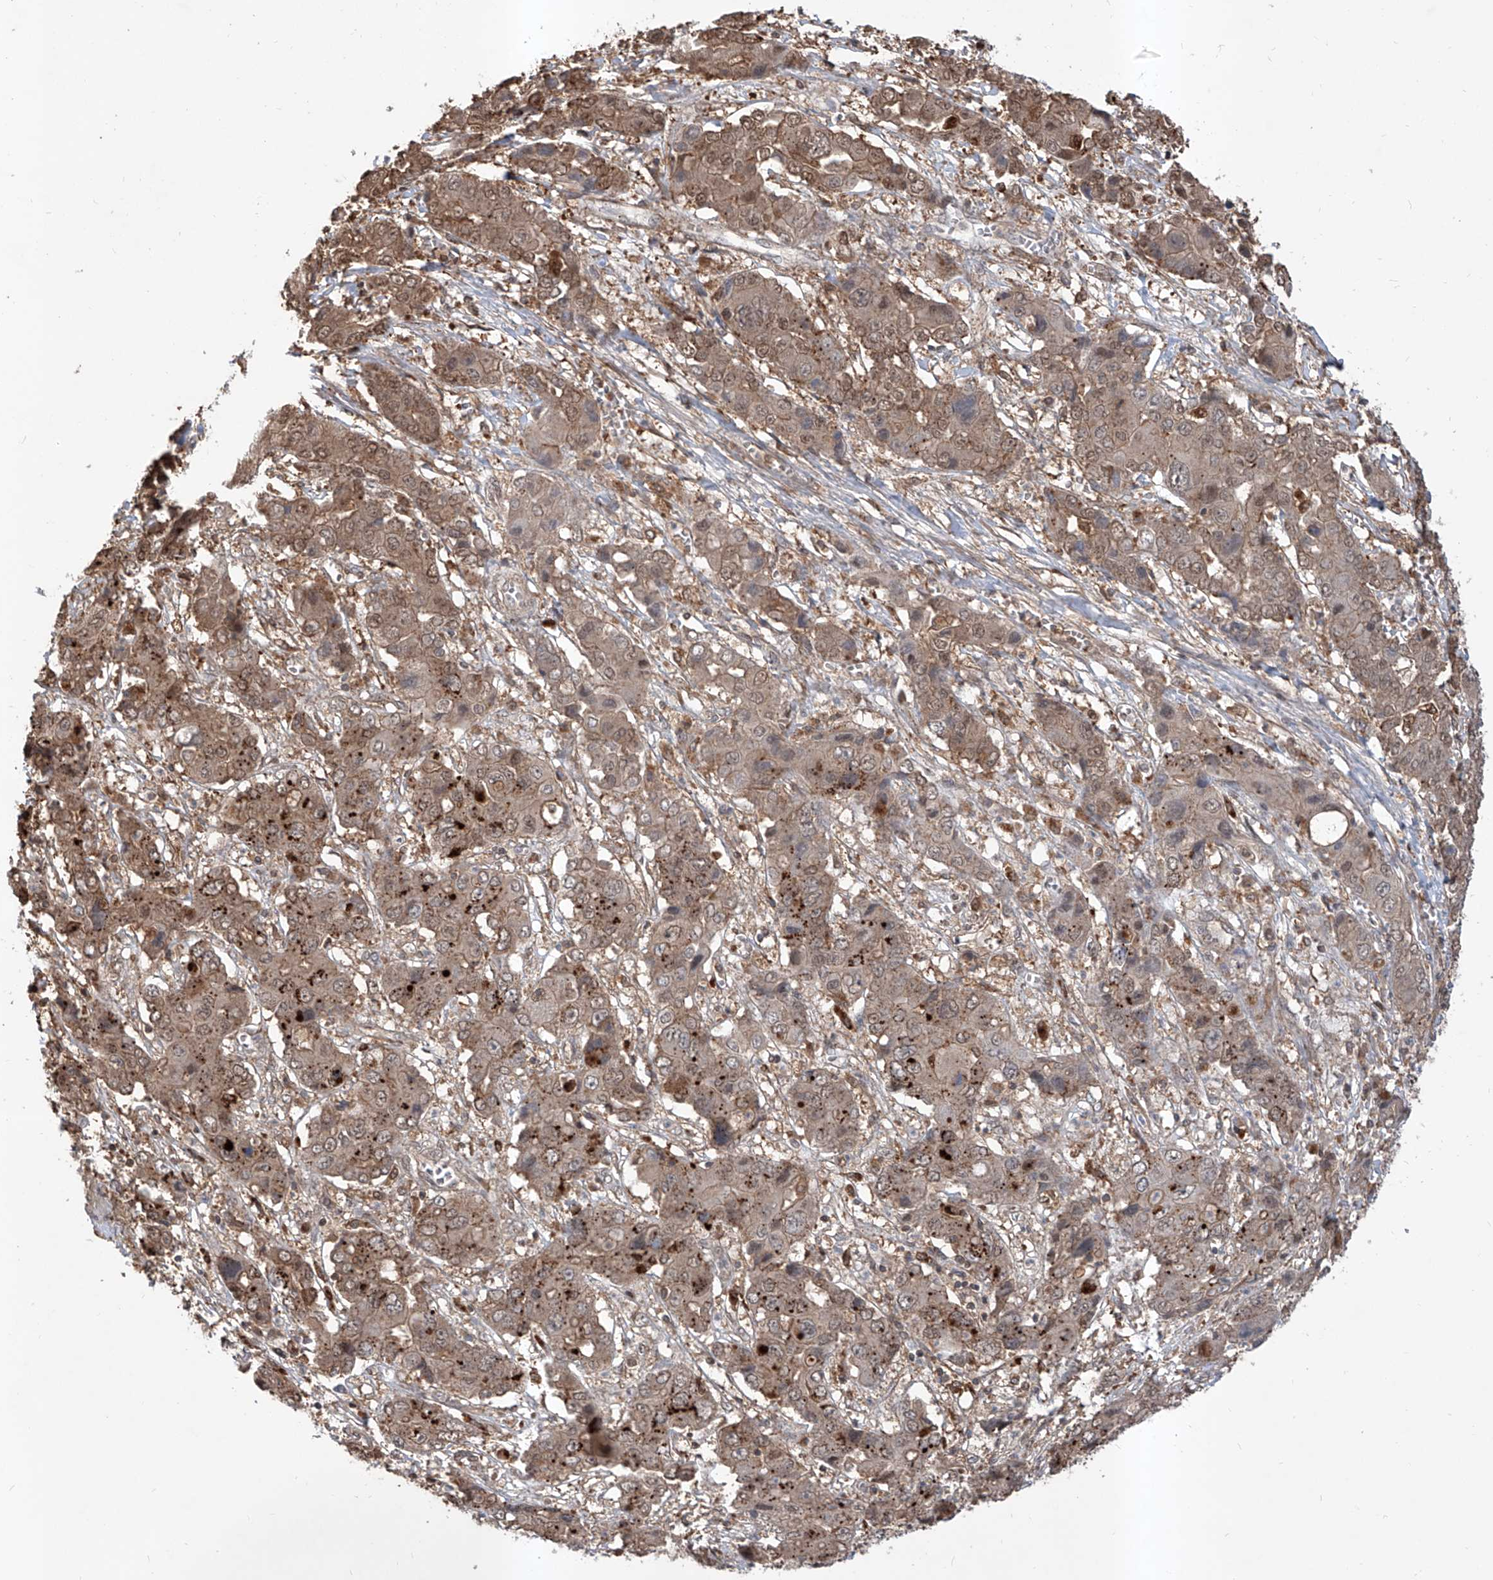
{"staining": {"intensity": "weak", "quantity": ">75%", "location": "cytoplasmic/membranous,nuclear"}, "tissue": "liver cancer", "cell_type": "Tumor cells", "image_type": "cancer", "snomed": [{"axis": "morphology", "description": "Cholangiocarcinoma"}, {"axis": "topography", "description": "Liver"}], "caption": "Protein expression analysis of cholangiocarcinoma (liver) reveals weak cytoplasmic/membranous and nuclear expression in about >75% of tumor cells.", "gene": "HOXC8", "patient": {"sex": "male", "age": 67}}